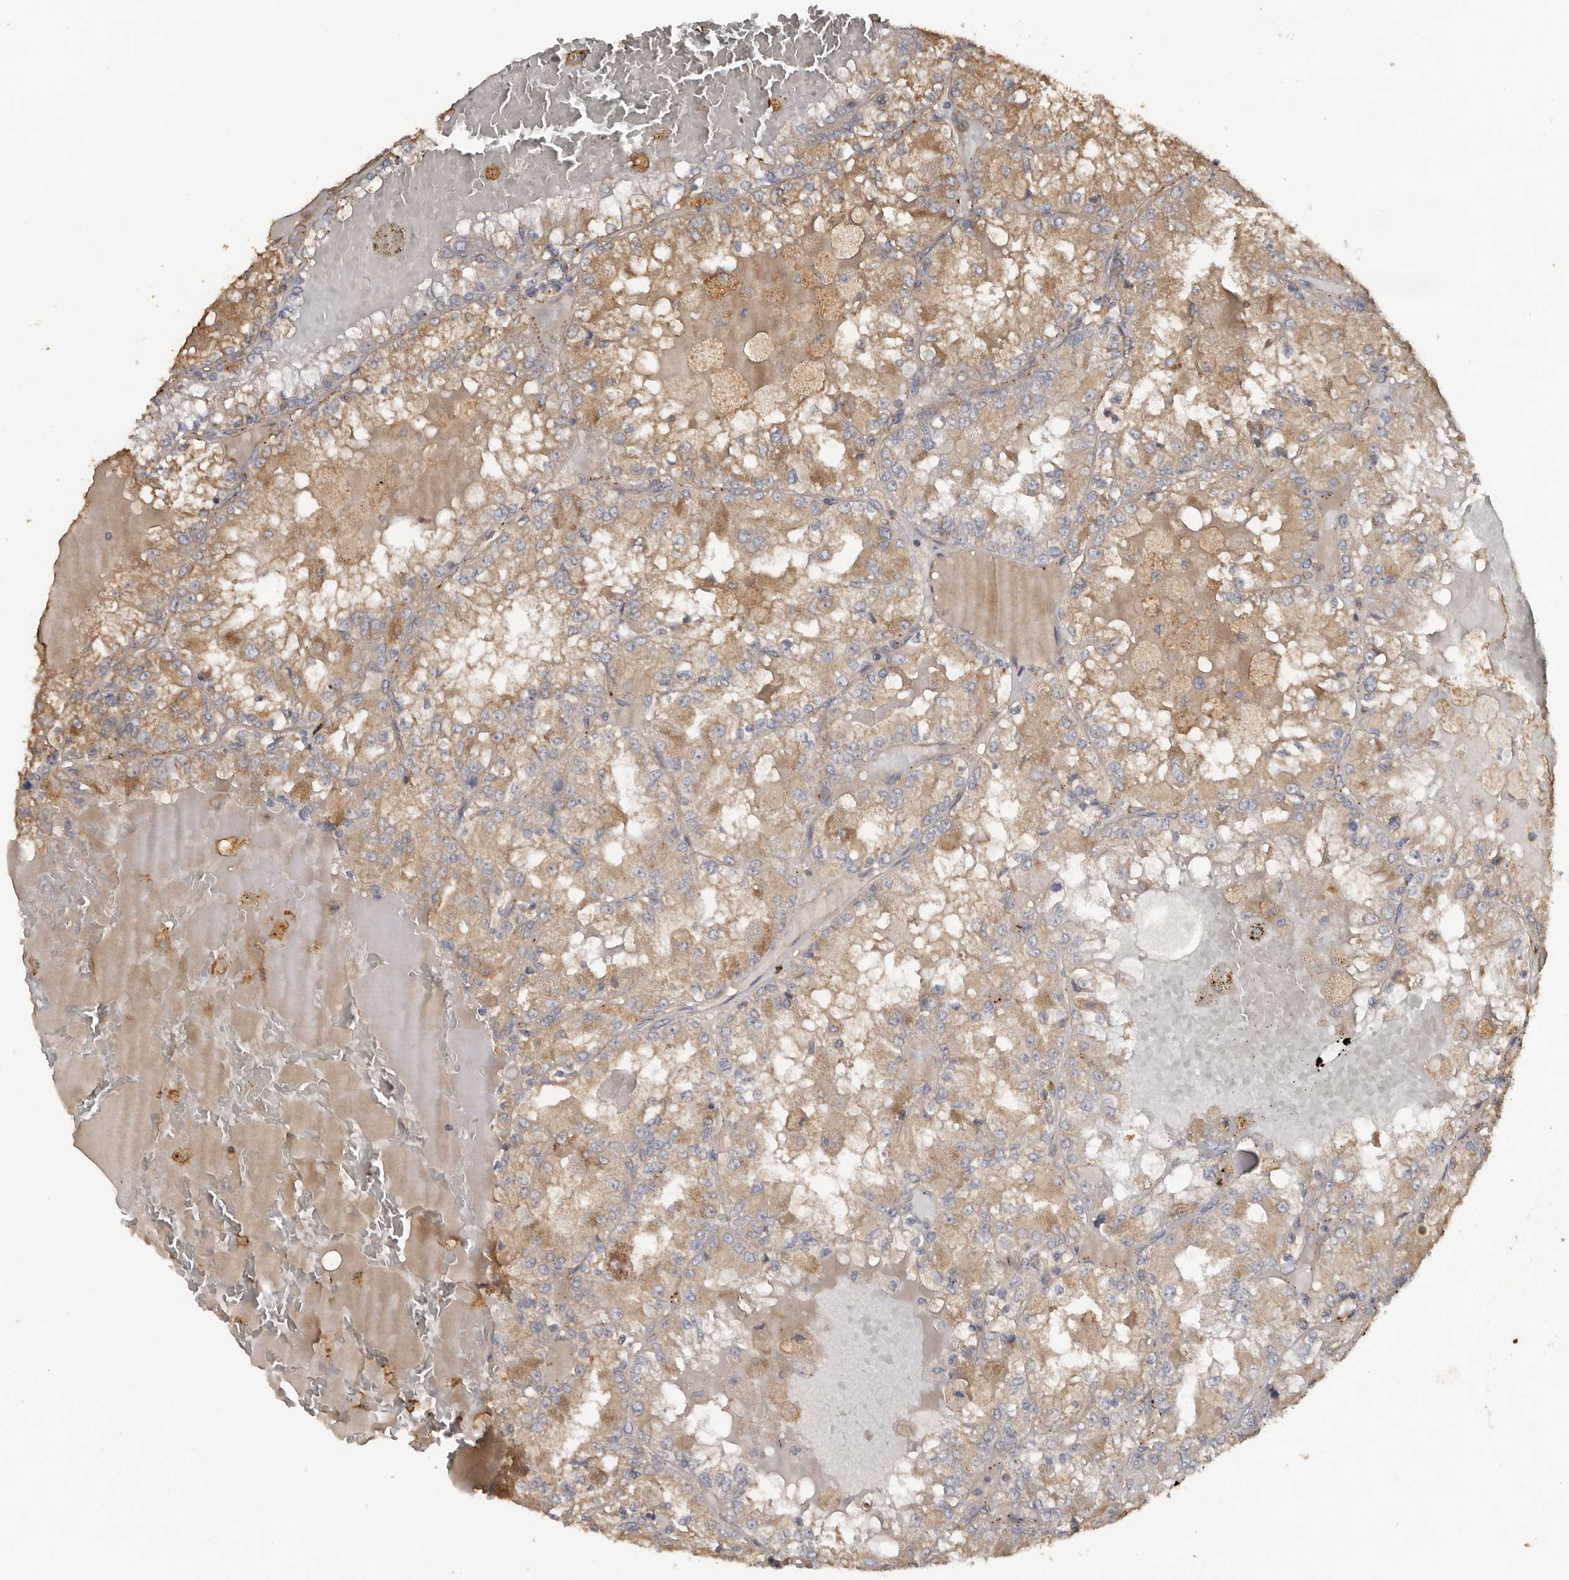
{"staining": {"intensity": "moderate", "quantity": ">75%", "location": "cytoplasmic/membranous"}, "tissue": "renal cancer", "cell_type": "Tumor cells", "image_type": "cancer", "snomed": [{"axis": "morphology", "description": "Adenocarcinoma, NOS"}, {"axis": "topography", "description": "Kidney"}], "caption": "Protein staining demonstrates moderate cytoplasmic/membranous positivity in about >75% of tumor cells in adenocarcinoma (renal). (IHC, brightfield microscopy, high magnification).", "gene": "FLCN", "patient": {"sex": "female", "age": 56}}